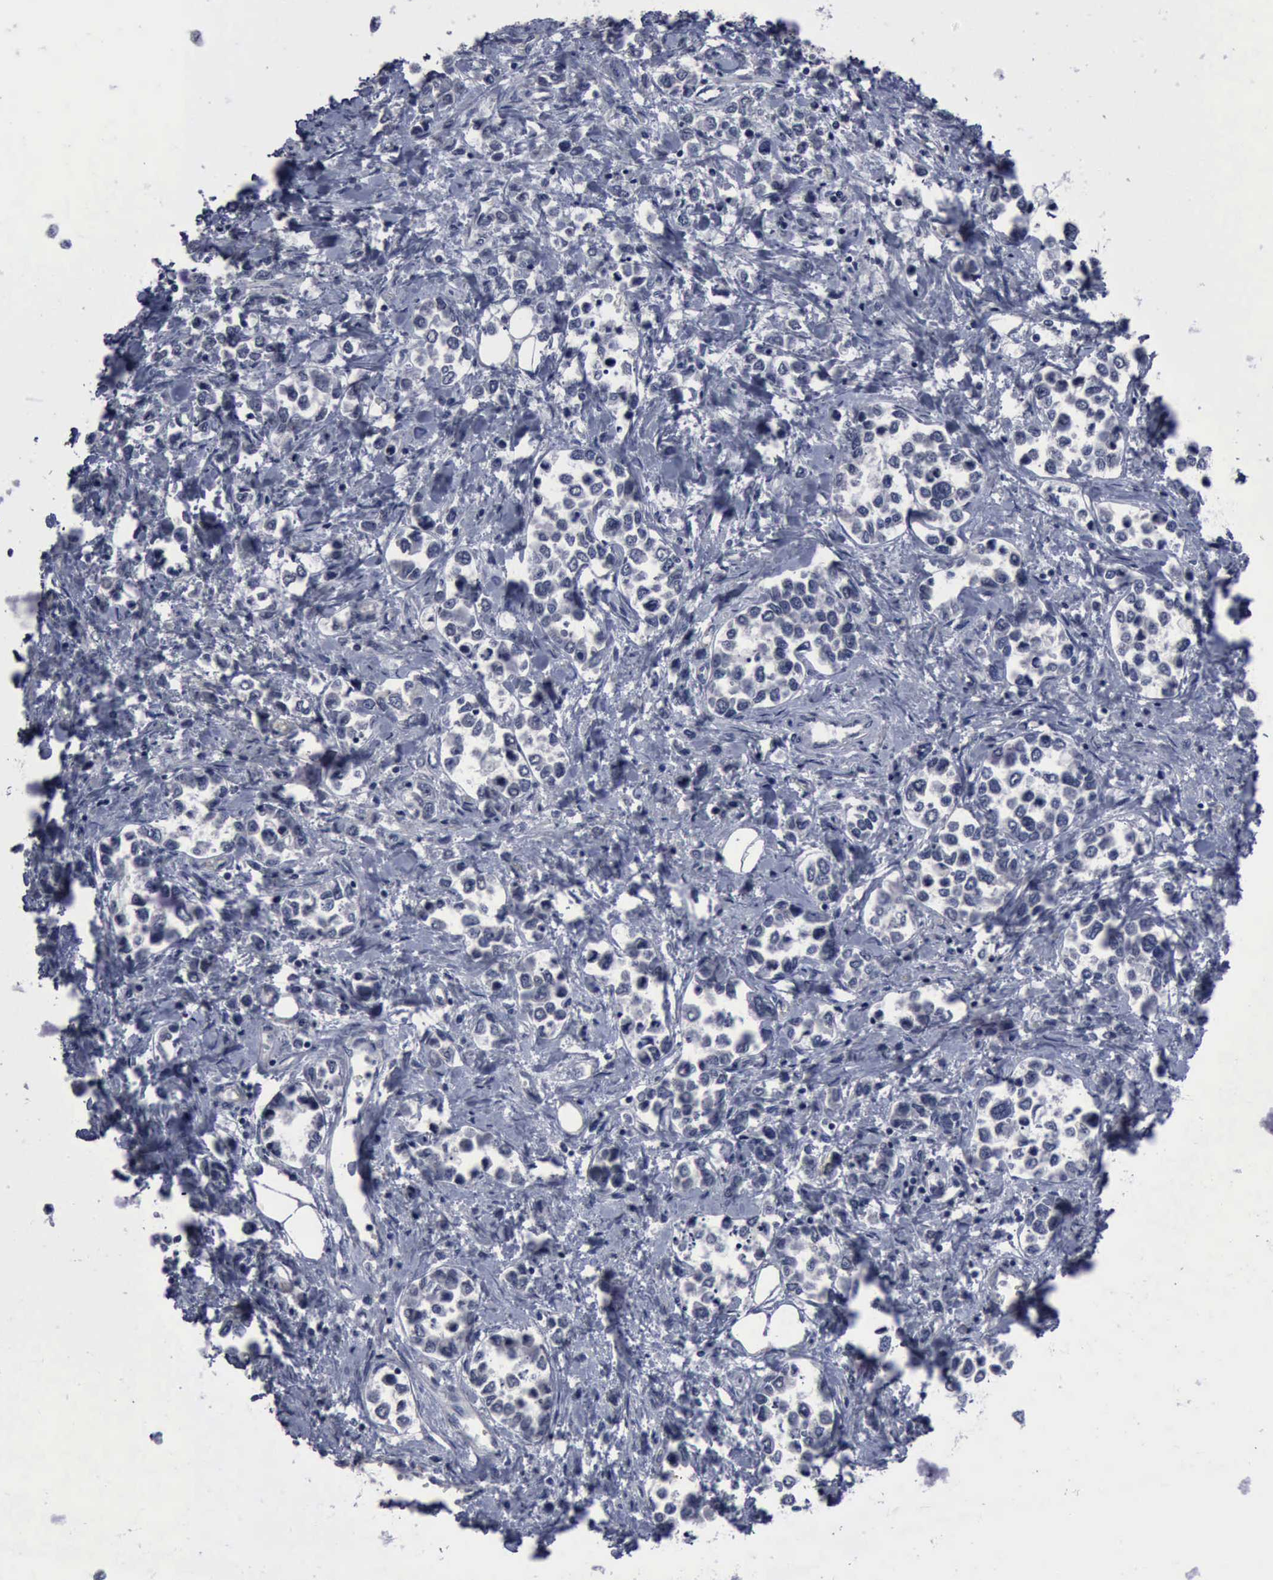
{"staining": {"intensity": "negative", "quantity": "none", "location": "none"}, "tissue": "stomach cancer", "cell_type": "Tumor cells", "image_type": "cancer", "snomed": [{"axis": "morphology", "description": "Adenocarcinoma, NOS"}, {"axis": "topography", "description": "Stomach, upper"}], "caption": "A high-resolution photomicrograph shows IHC staining of stomach cancer (adenocarcinoma), which exhibits no significant expression in tumor cells.", "gene": "MYO18B", "patient": {"sex": "male", "age": 76}}